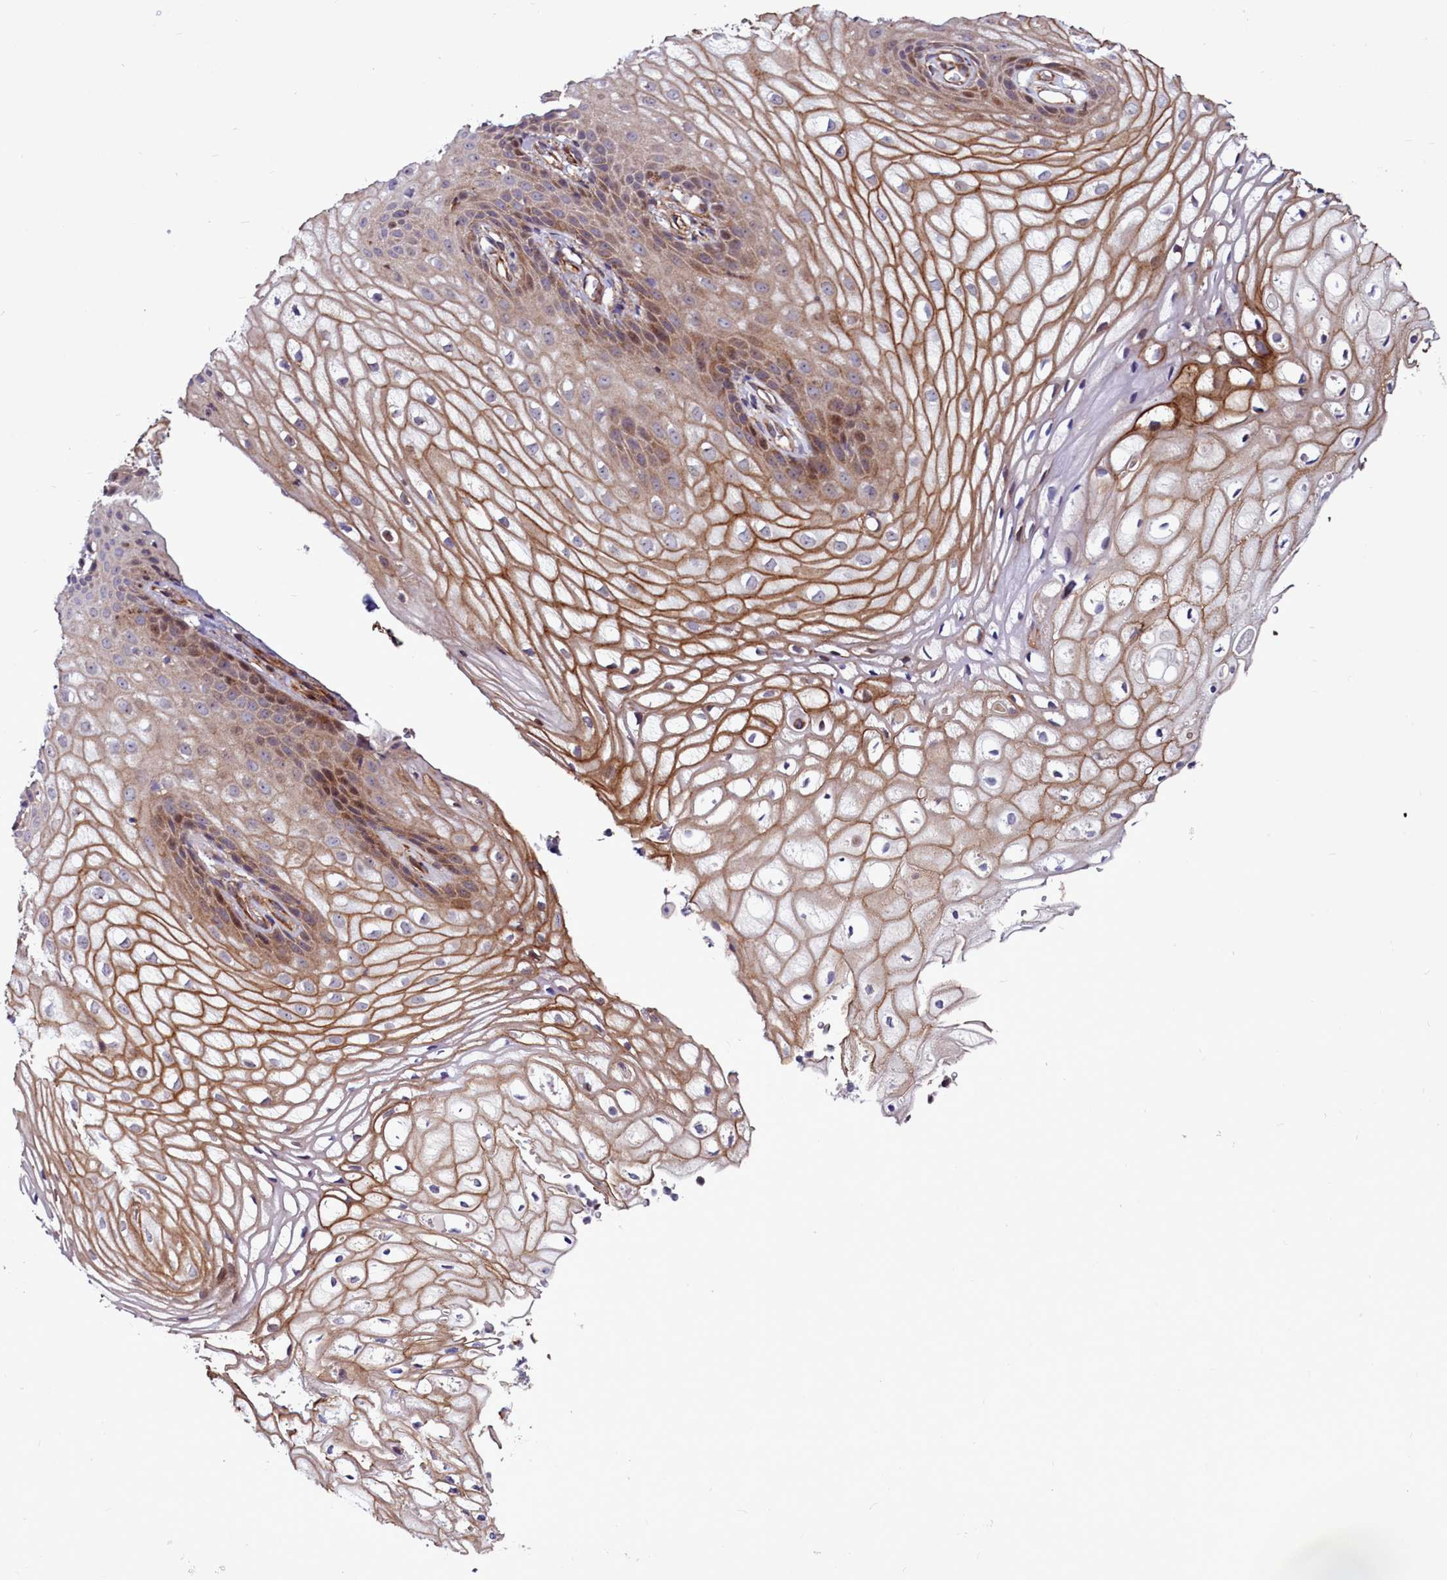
{"staining": {"intensity": "moderate", "quantity": ">75%", "location": "cytoplasmic/membranous"}, "tissue": "vagina", "cell_type": "Squamous epithelial cells", "image_type": "normal", "snomed": [{"axis": "morphology", "description": "Normal tissue, NOS"}, {"axis": "topography", "description": "Vagina"}], "caption": "Moderate cytoplasmic/membranous protein expression is seen in approximately >75% of squamous epithelial cells in vagina.", "gene": "MCRIP1", "patient": {"sex": "female", "age": 60}}